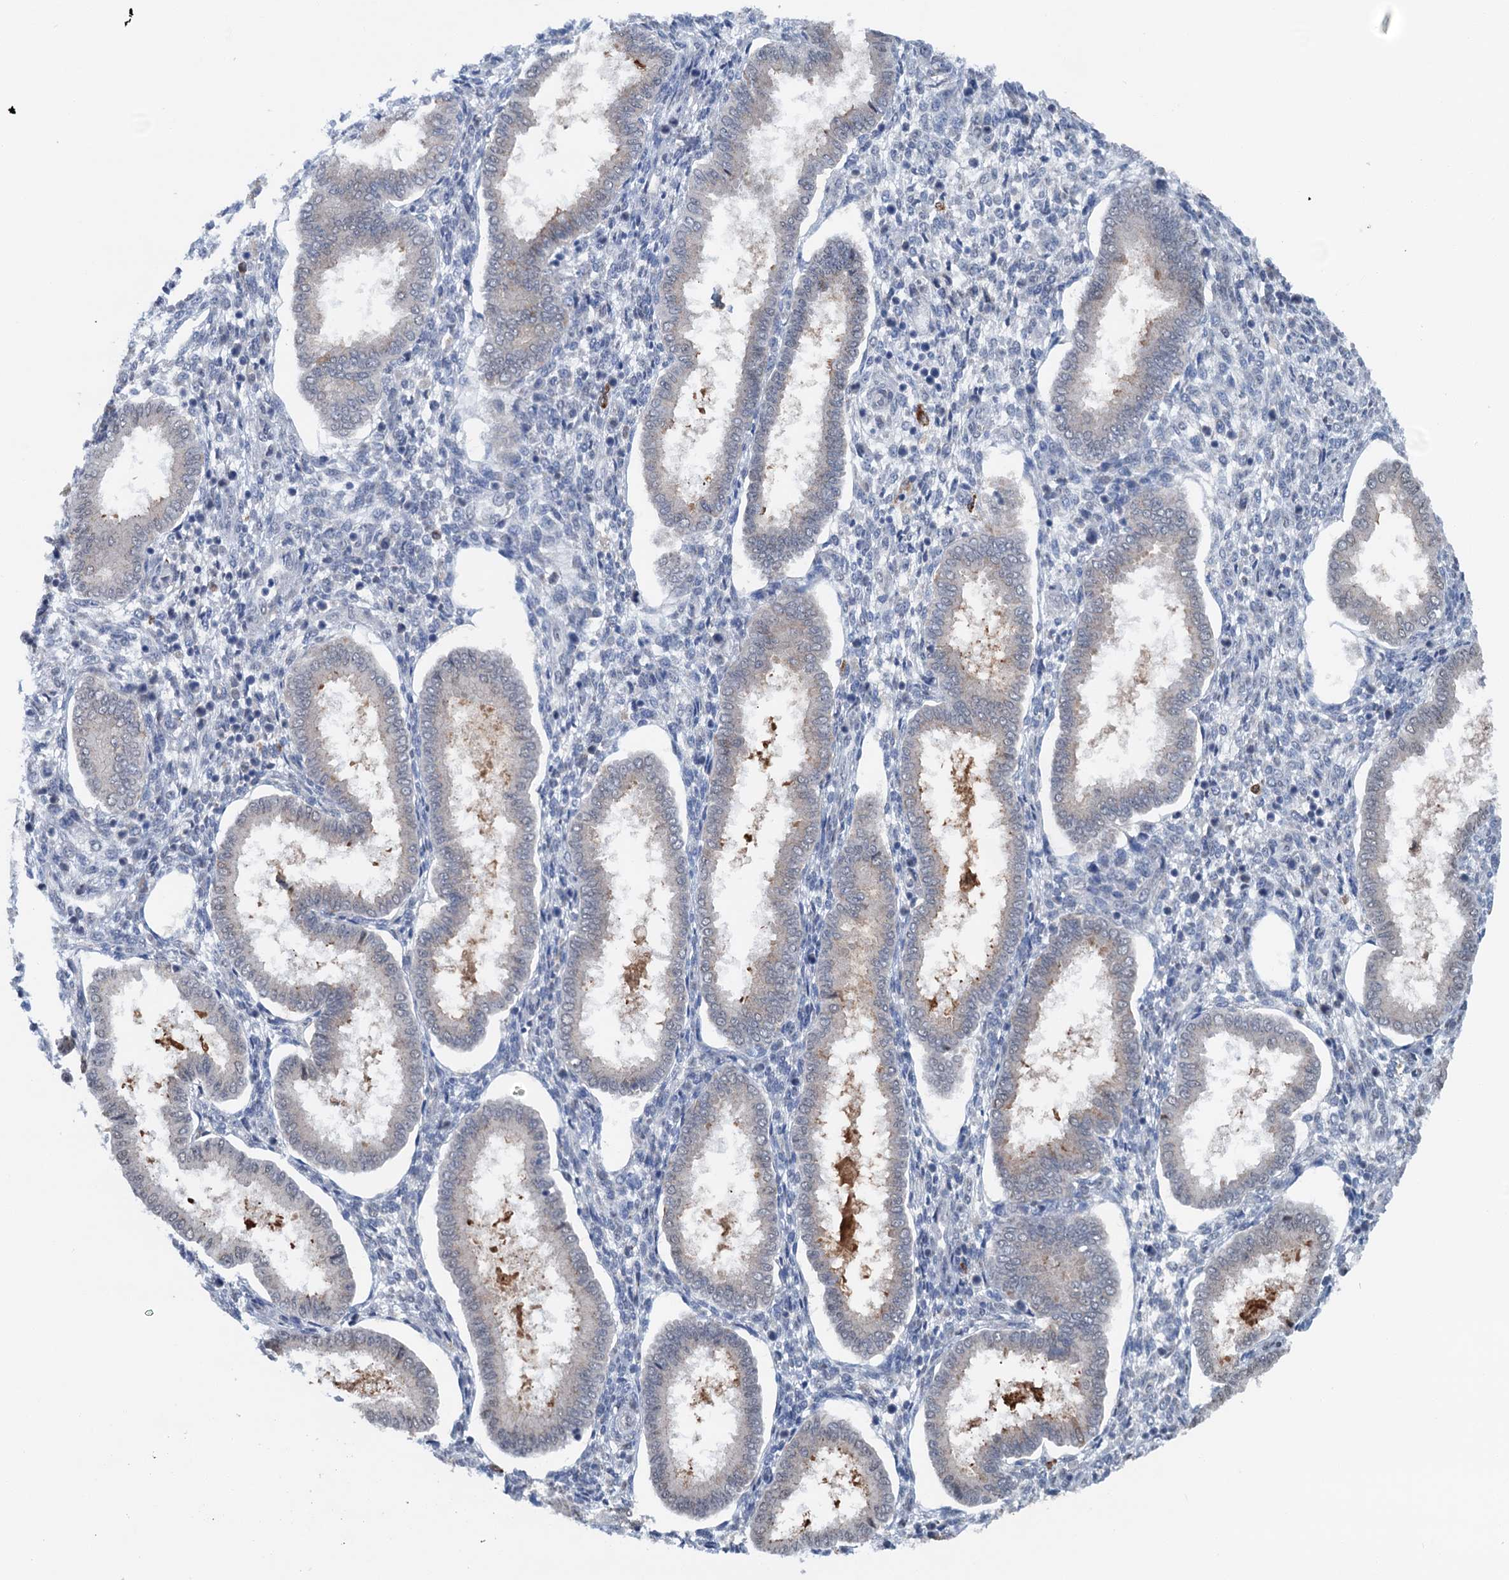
{"staining": {"intensity": "negative", "quantity": "none", "location": "none"}, "tissue": "endometrium", "cell_type": "Cells in endometrial stroma", "image_type": "normal", "snomed": [{"axis": "morphology", "description": "Normal tissue, NOS"}, {"axis": "topography", "description": "Endometrium"}], "caption": "DAB (3,3'-diaminobenzidine) immunohistochemical staining of unremarkable human endometrium displays no significant expression in cells in endometrial stroma. (Stains: DAB immunohistochemistry (IHC) with hematoxylin counter stain, Microscopy: brightfield microscopy at high magnification).", "gene": "SHLD1", "patient": {"sex": "female", "age": 24}}